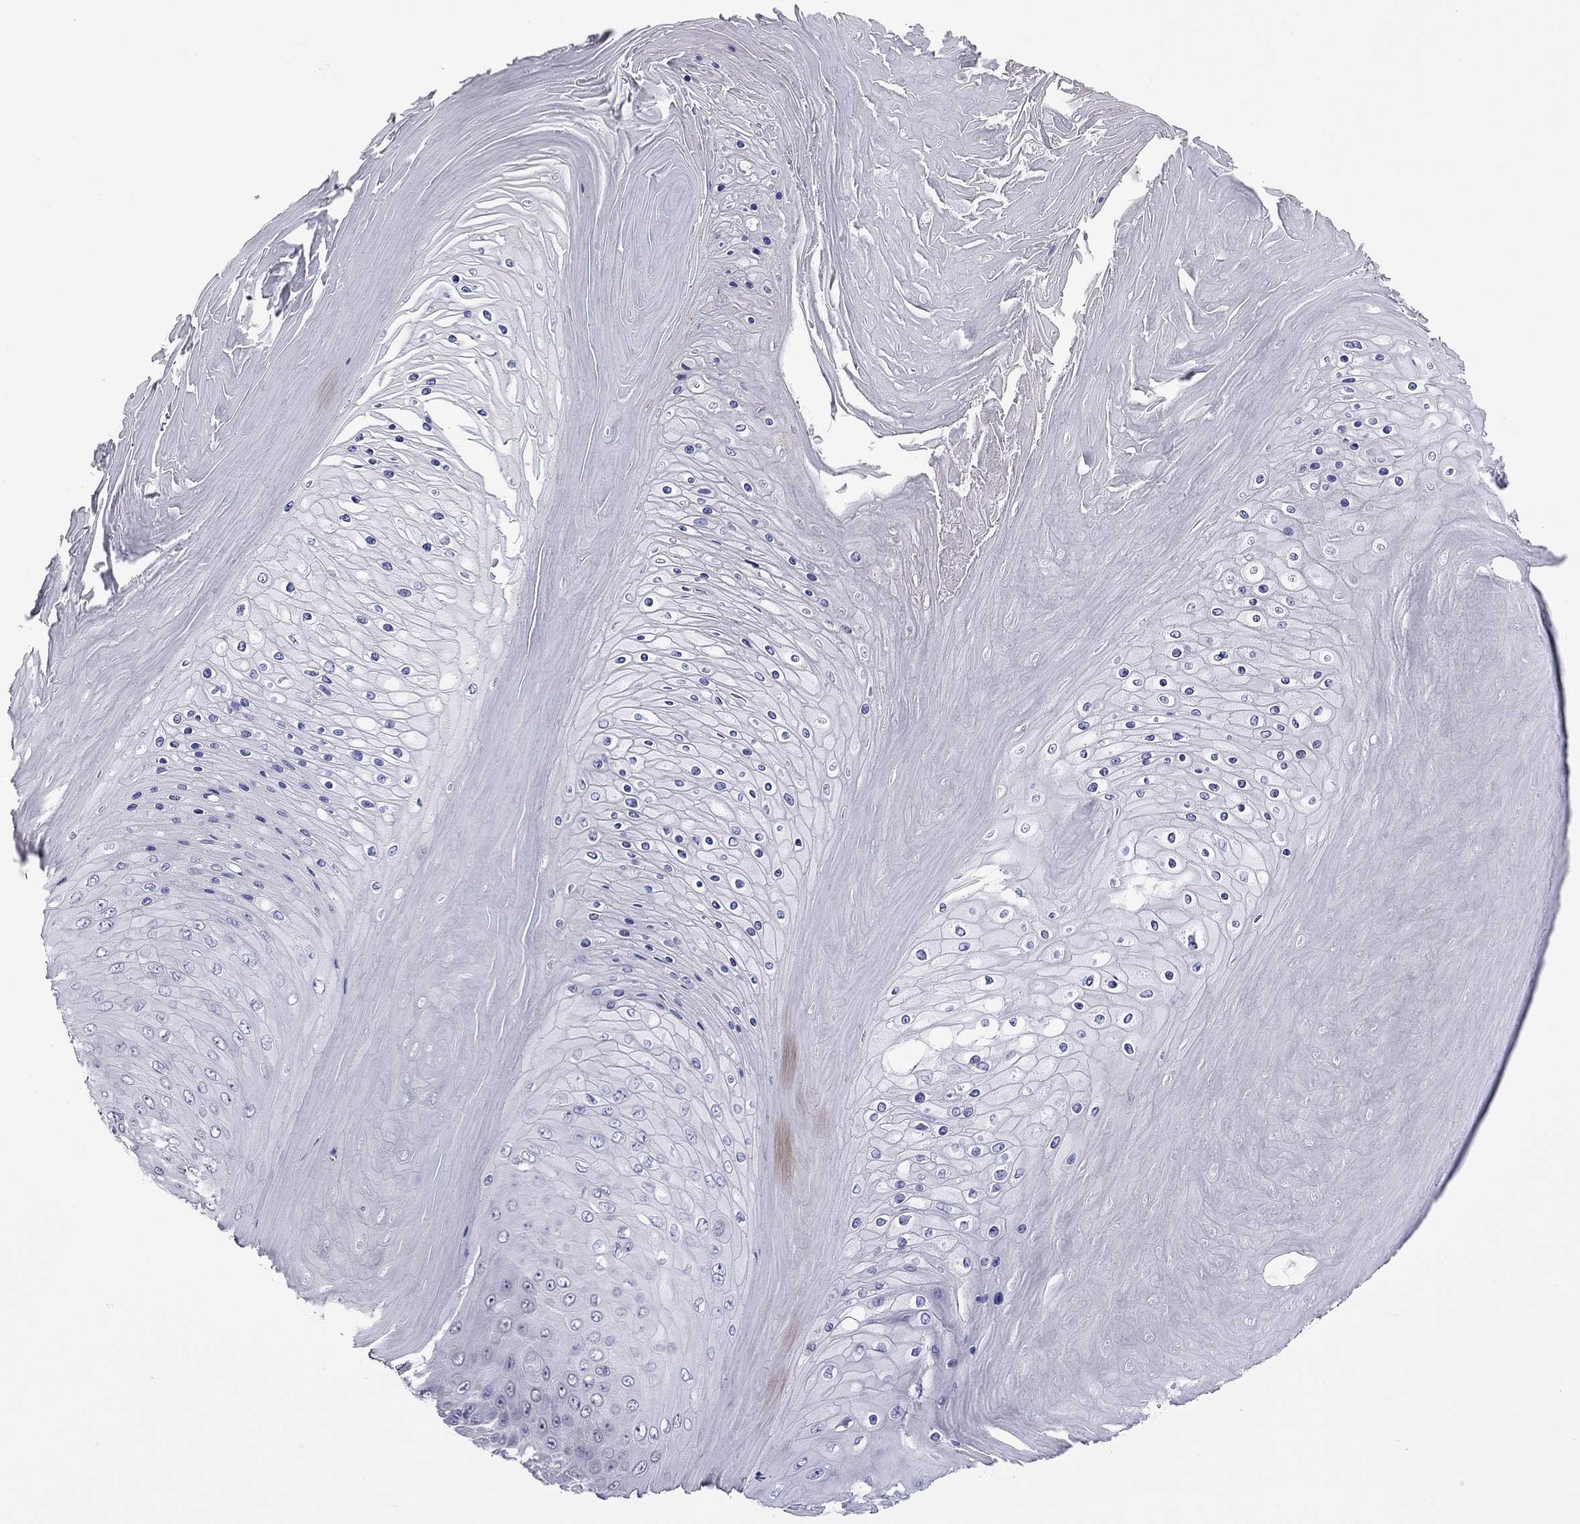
{"staining": {"intensity": "negative", "quantity": "none", "location": "none"}, "tissue": "skin cancer", "cell_type": "Tumor cells", "image_type": "cancer", "snomed": [{"axis": "morphology", "description": "Squamous cell carcinoma, NOS"}, {"axis": "topography", "description": "Skin"}], "caption": "Human skin squamous cell carcinoma stained for a protein using immunohistochemistry demonstrates no positivity in tumor cells.", "gene": "PPP1R3A", "patient": {"sex": "male", "age": 62}}